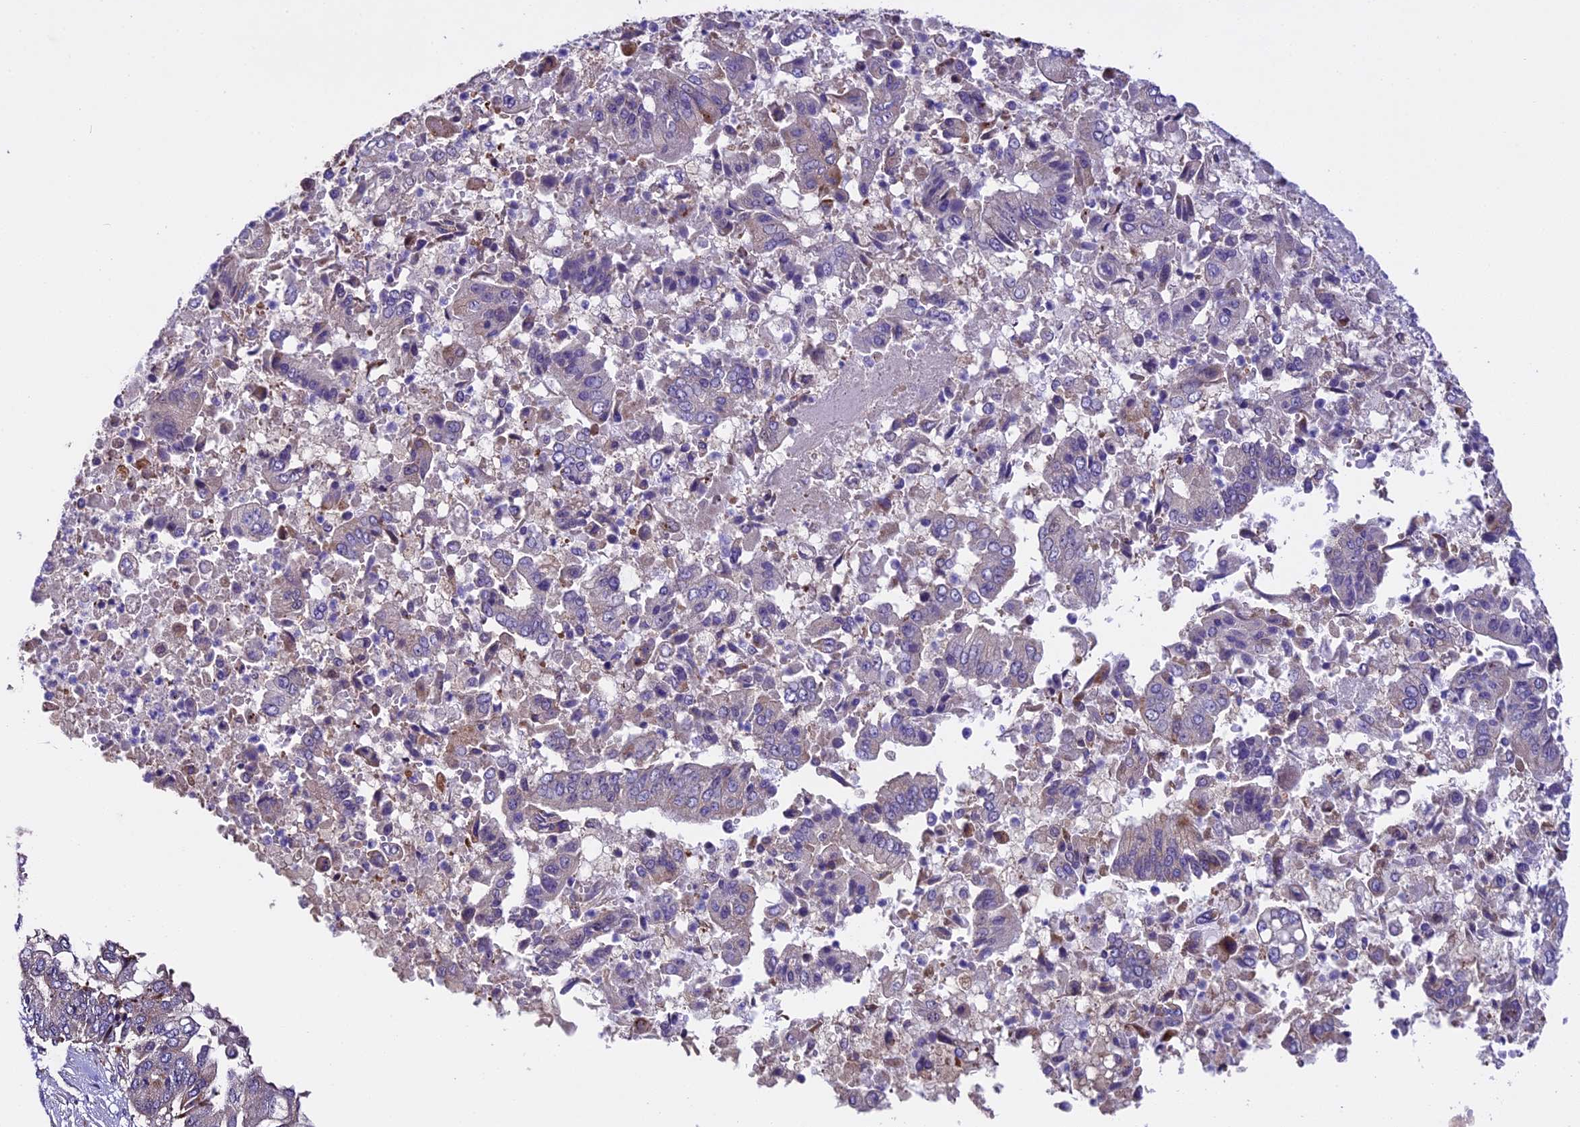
{"staining": {"intensity": "negative", "quantity": "none", "location": "none"}, "tissue": "pancreatic cancer", "cell_type": "Tumor cells", "image_type": "cancer", "snomed": [{"axis": "morphology", "description": "Adenocarcinoma, NOS"}, {"axis": "topography", "description": "Pancreas"}], "caption": "Pancreatic cancer (adenocarcinoma) stained for a protein using IHC demonstrates no positivity tumor cells.", "gene": "SPIRE1", "patient": {"sex": "female", "age": 77}}